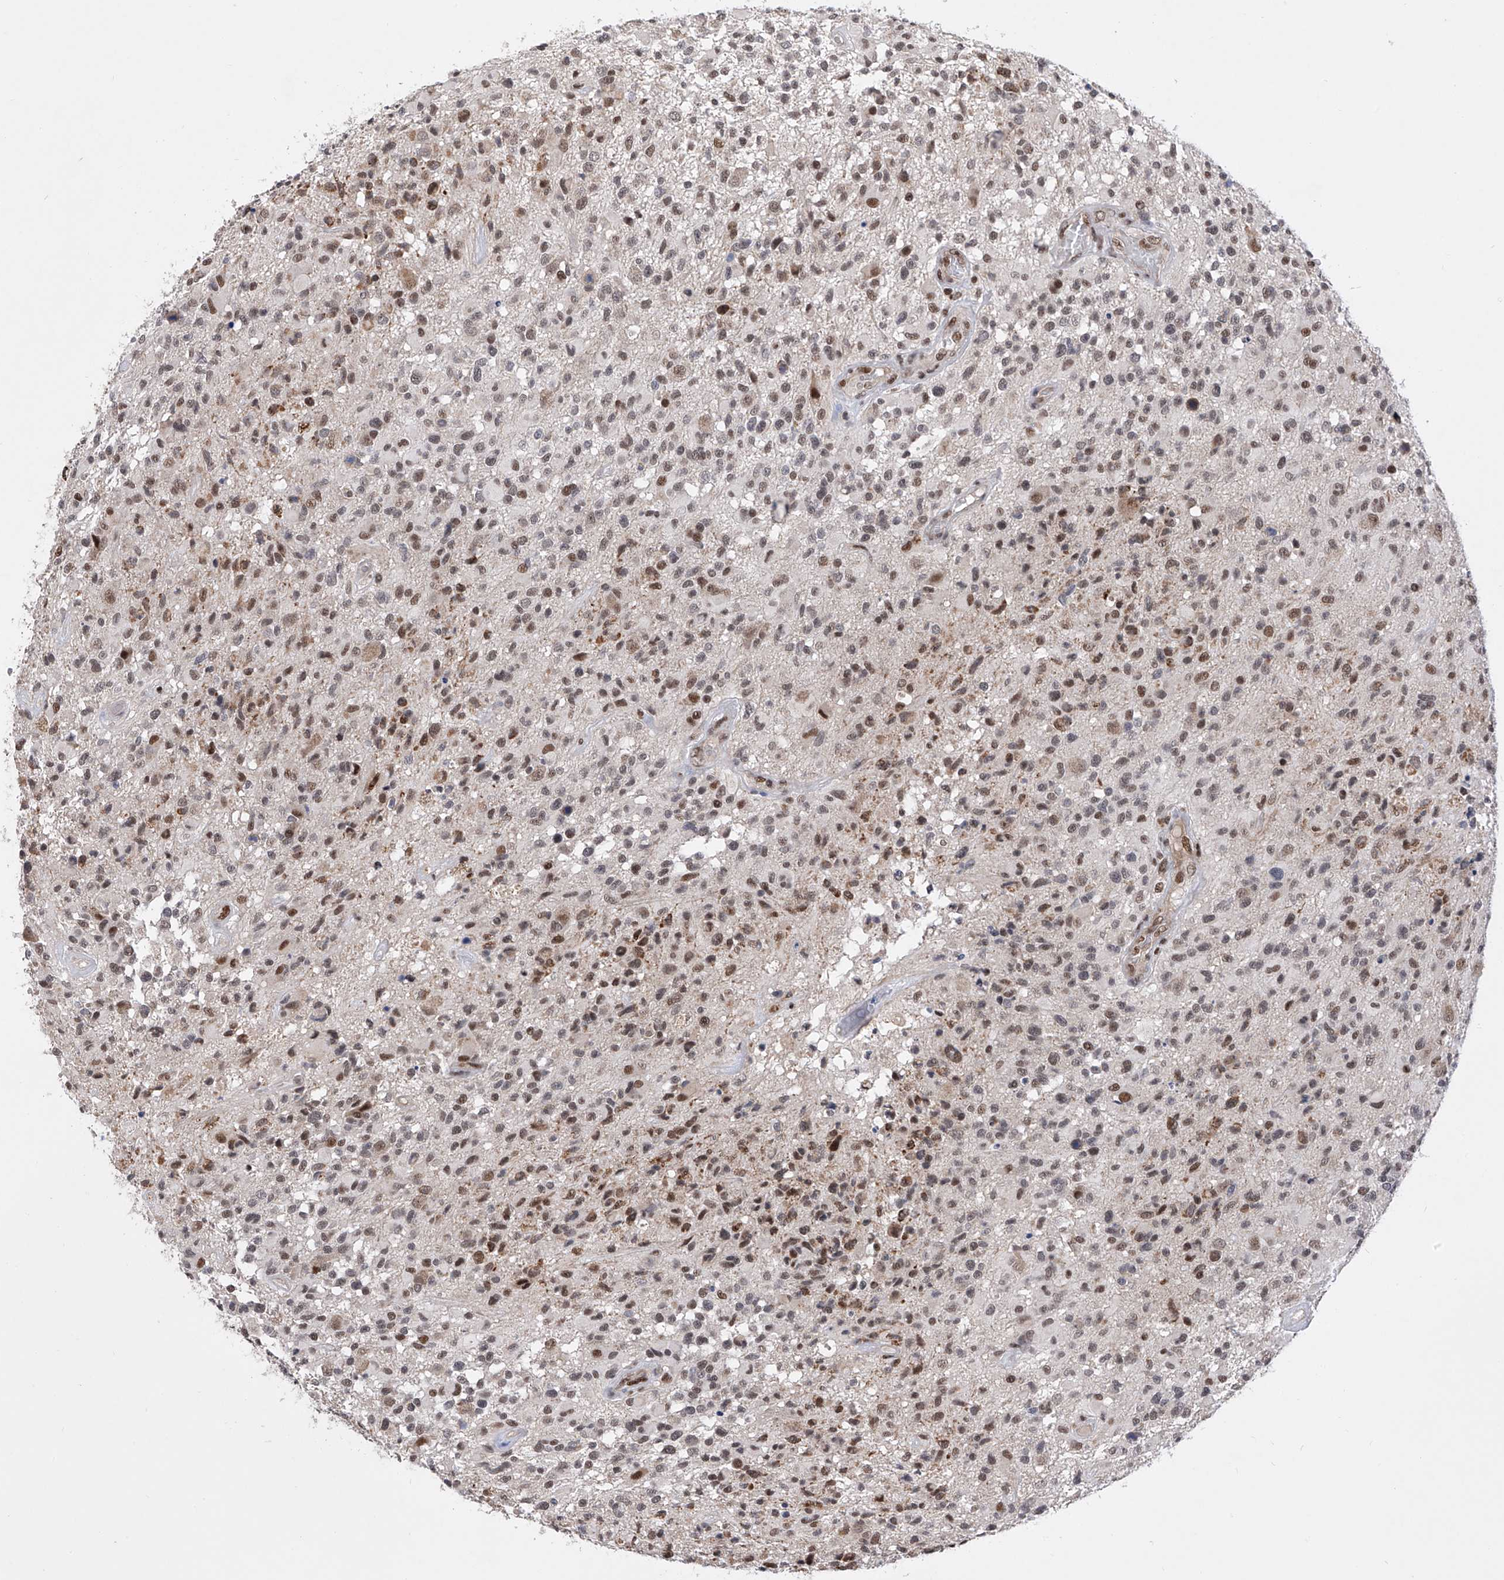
{"staining": {"intensity": "moderate", "quantity": ">75%", "location": "nuclear"}, "tissue": "glioma", "cell_type": "Tumor cells", "image_type": "cancer", "snomed": [{"axis": "morphology", "description": "Glioma, malignant, High grade"}, {"axis": "morphology", "description": "Glioblastoma, NOS"}, {"axis": "topography", "description": "Brain"}], "caption": "A photomicrograph of human glioma stained for a protein shows moderate nuclear brown staining in tumor cells.", "gene": "RAD54L", "patient": {"sex": "male", "age": 60}}